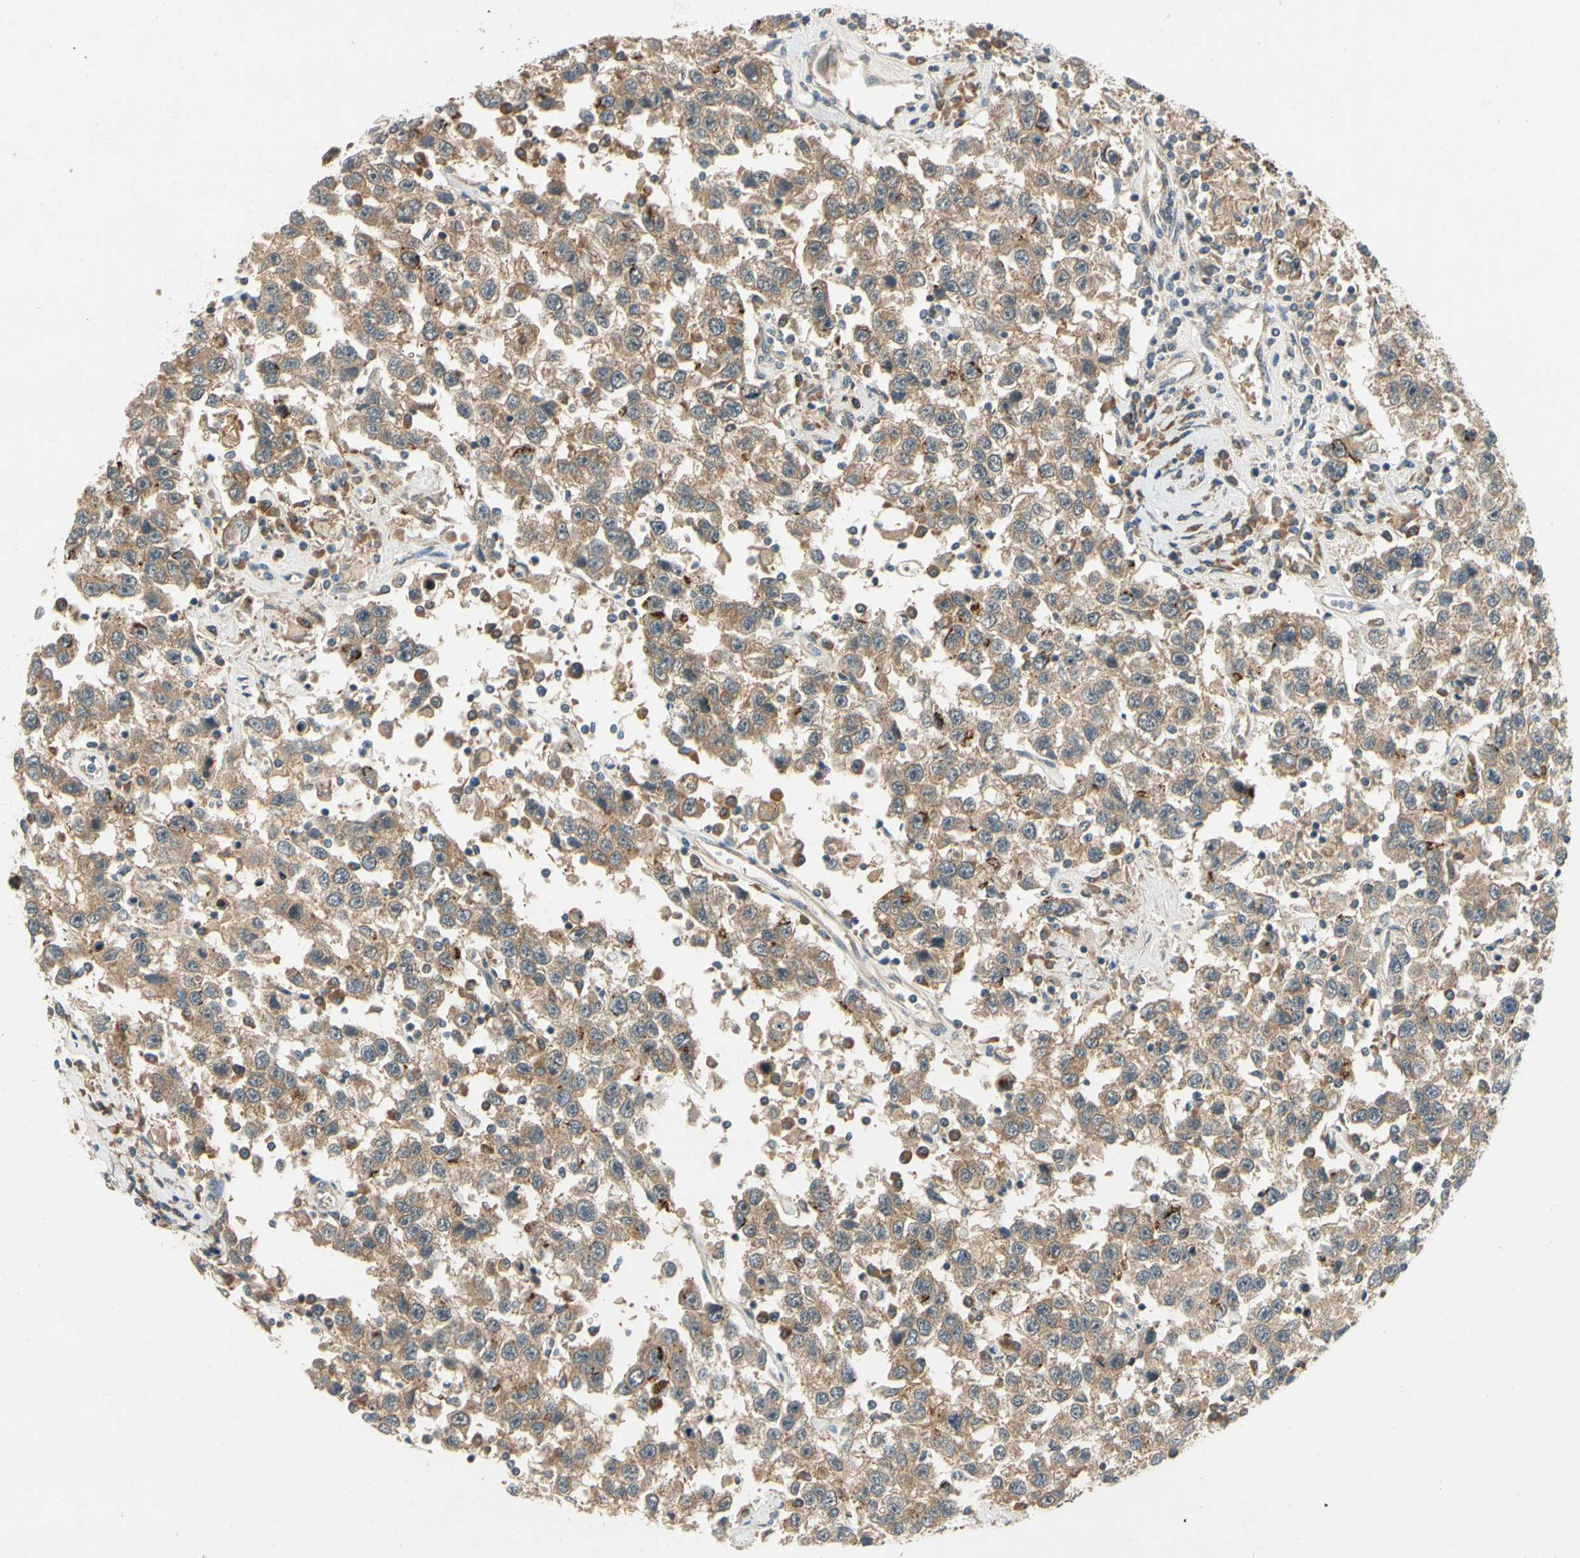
{"staining": {"intensity": "moderate", "quantity": ">75%", "location": "cytoplasmic/membranous"}, "tissue": "testis cancer", "cell_type": "Tumor cells", "image_type": "cancer", "snomed": [{"axis": "morphology", "description": "Seminoma, NOS"}, {"axis": "topography", "description": "Testis"}], "caption": "Immunohistochemical staining of testis cancer (seminoma) exhibits medium levels of moderate cytoplasmic/membranous positivity in approximately >75% of tumor cells.", "gene": "TDRP", "patient": {"sex": "male", "age": 41}}